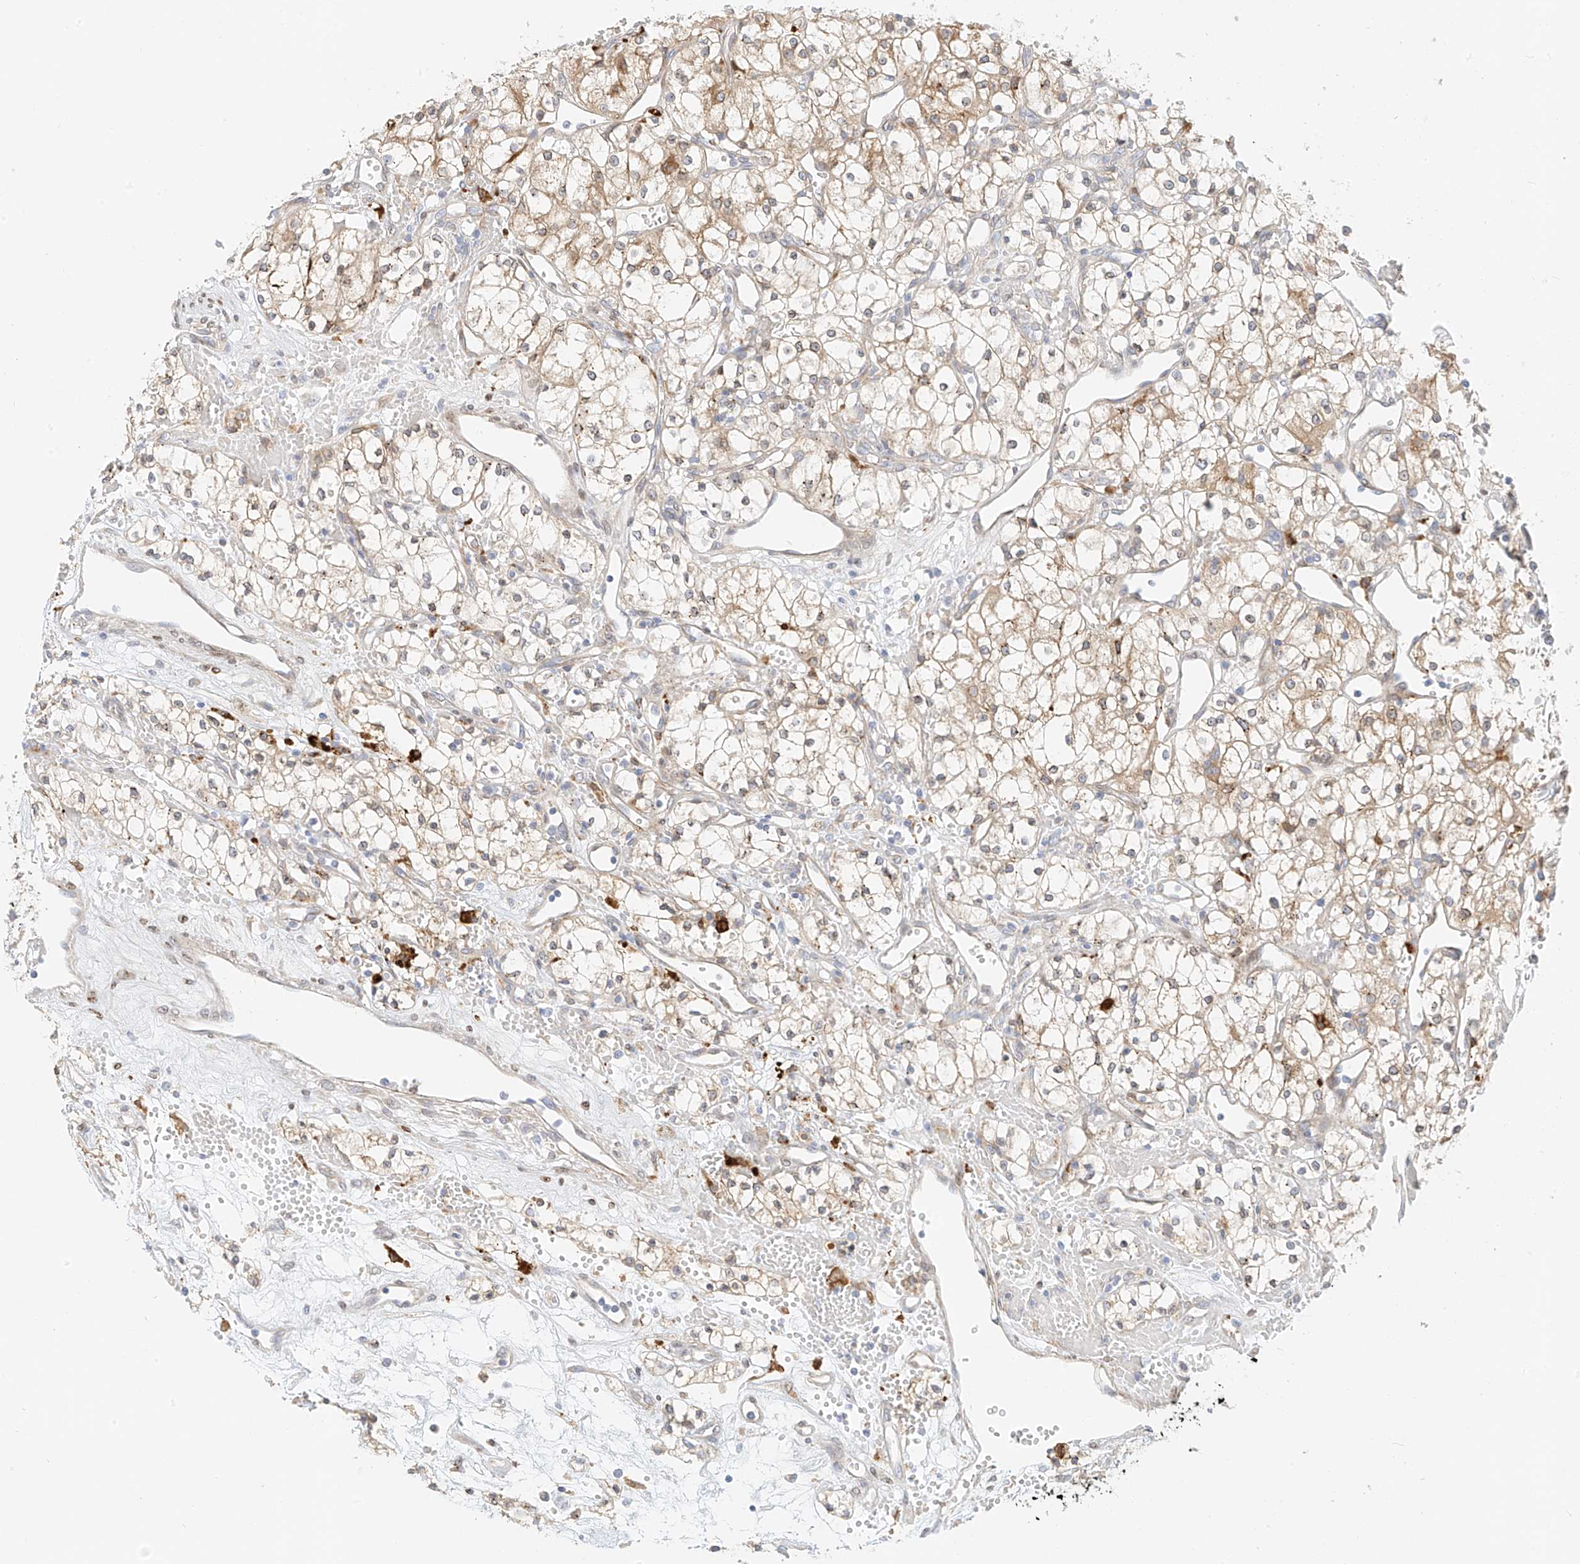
{"staining": {"intensity": "weak", "quantity": ">75%", "location": "cytoplasmic/membranous"}, "tissue": "renal cancer", "cell_type": "Tumor cells", "image_type": "cancer", "snomed": [{"axis": "morphology", "description": "Adenocarcinoma, NOS"}, {"axis": "topography", "description": "Kidney"}], "caption": "High-magnification brightfield microscopy of renal adenocarcinoma stained with DAB (brown) and counterstained with hematoxylin (blue). tumor cells exhibit weak cytoplasmic/membranous positivity is appreciated in approximately>75% of cells. The protein is stained brown, and the nuclei are stained in blue (DAB (3,3'-diaminobenzidine) IHC with brightfield microscopy, high magnification).", "gene": "PCYOX1", "patient": {"sex": "male", "age": 59}}